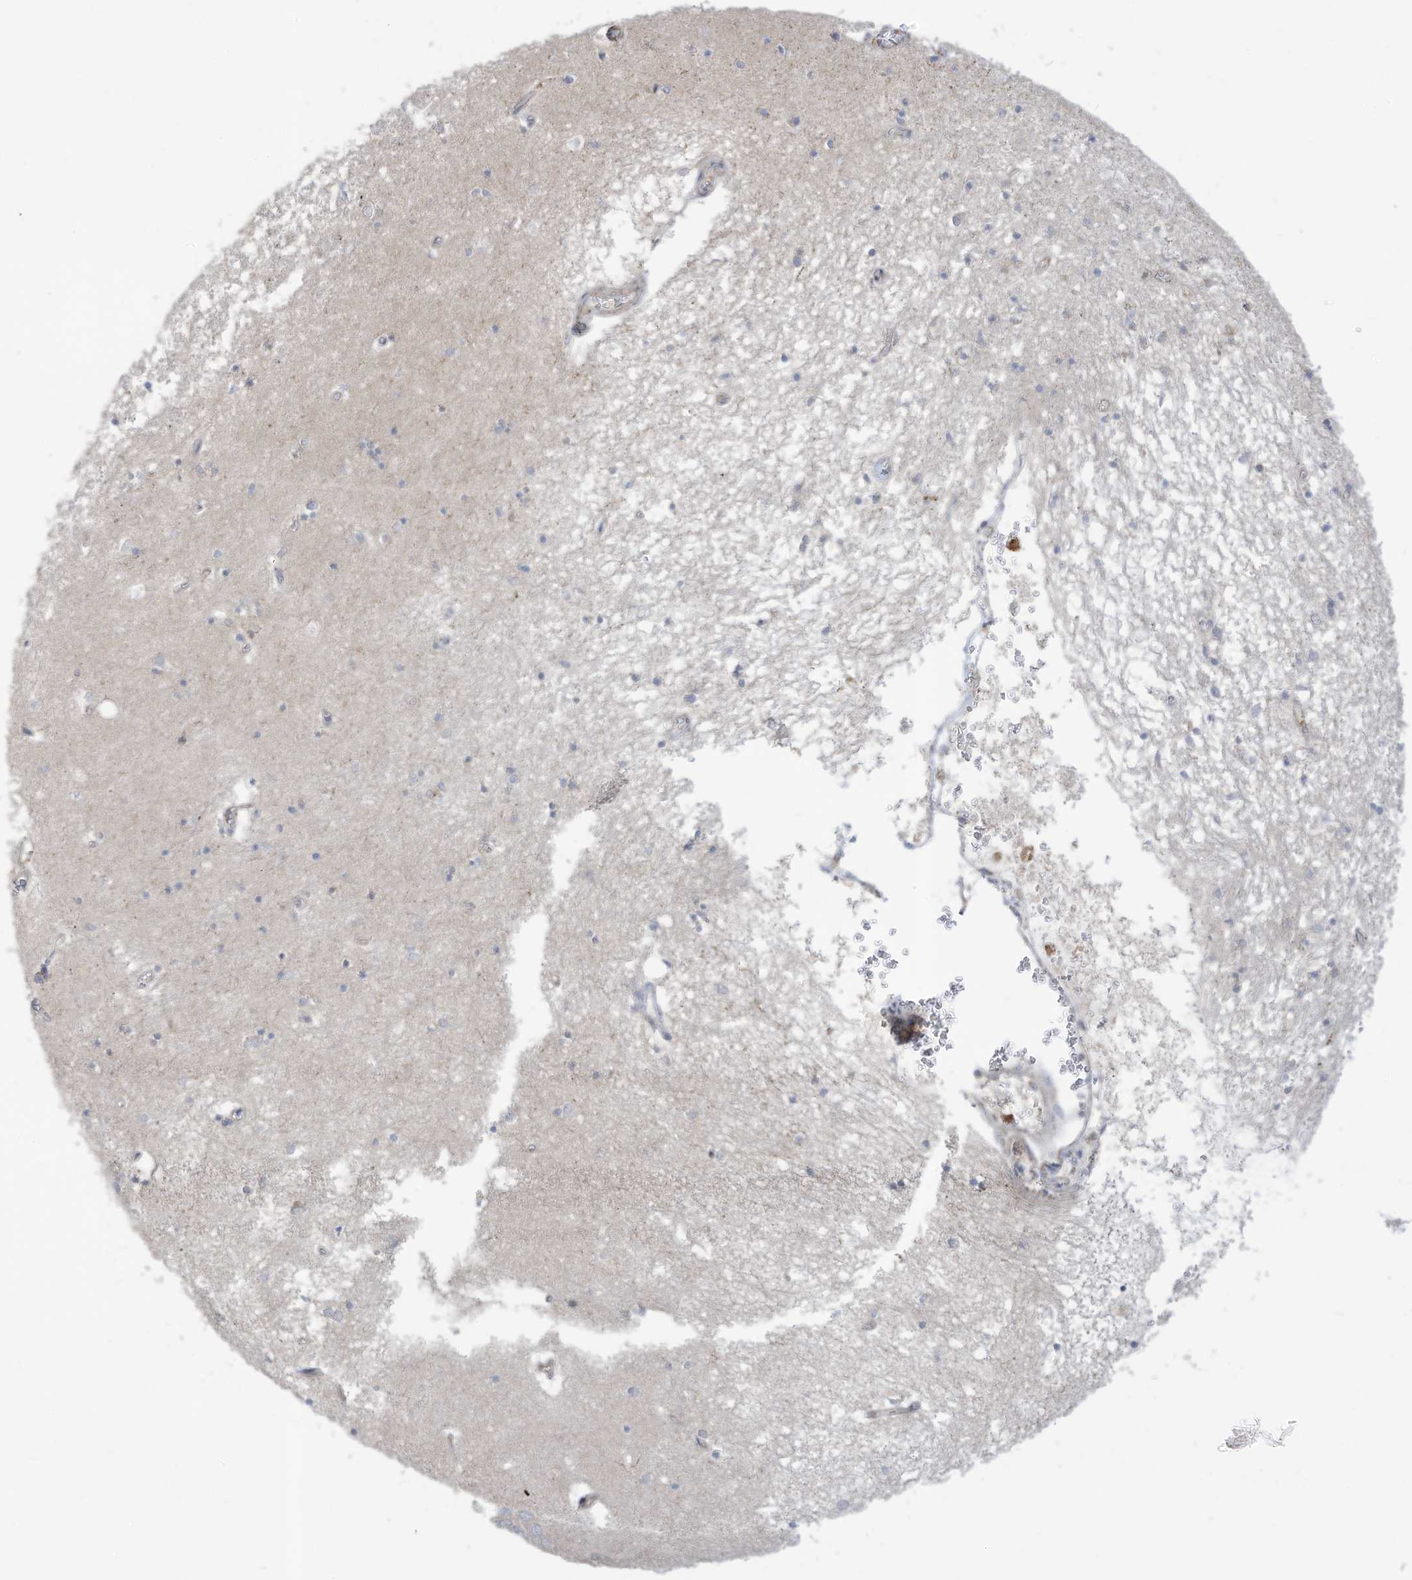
{"staining": {"intensity": "negative", "quantity": "none", "location": "none"}, "tissue": "hippocampus", "cell_type": "Glial cells", "image_type": "normal", "snomed": [{"axis": "morphology", "description": "Normal tissue, NOS"}, {"axis": "topography", "description": "Hippocampus"}], "caption": "IHC photomicrograph of benign hippocampus stained for a protein (brown), which reveals no staining in glial cells. Brightfield microscopy of immunohistochemistry stained with DAB (3,3'-diaminobenzidine) (brown) and hematoxylin (blue), captured at high magnification.", "gene": "ADAT2", "patient": {"sex": "male", "age": 70}}